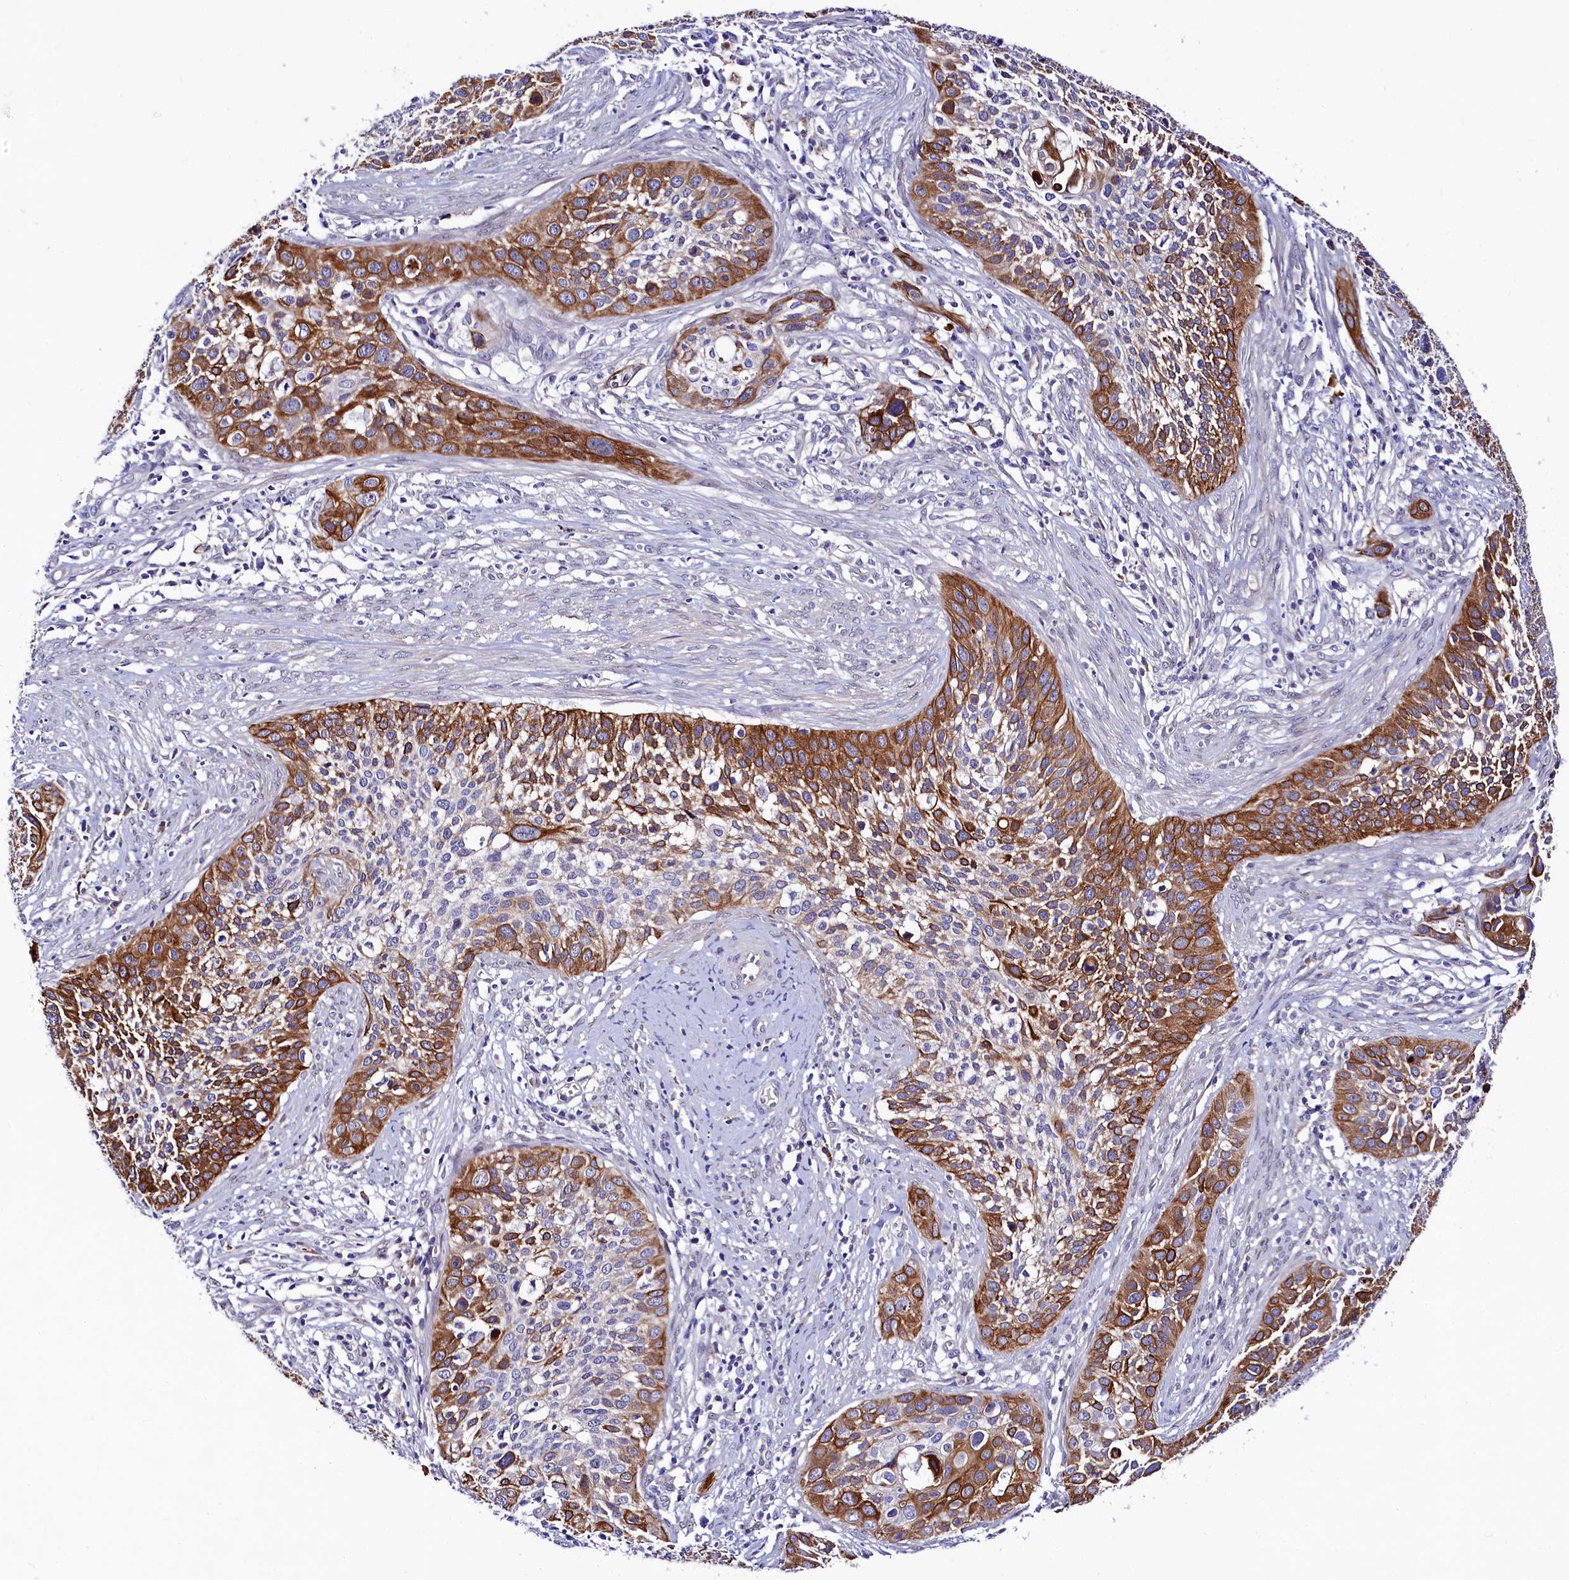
{"staining": {"intensity": "strong", "quantity": "25%-75%", "location": "cytoplasmic/membranous"}, "tissue": "cervical cancer", "cell_type": "Tumor cells", "image_type": "cancer", "snomed": [{"axis": "morphology", "description": "Squamous cell carcinoma, NOS"}, {"axis": "topography", "description": "Cervix"}], "caption": "The image demonstrates staining of cervical squamous cell carcinoma, revealing strong cytoplasmic/membranous protein staining (brown color) within tumor cells.", "gene": "ASTE1", "patient": {"sex": "female", "age": 34}}